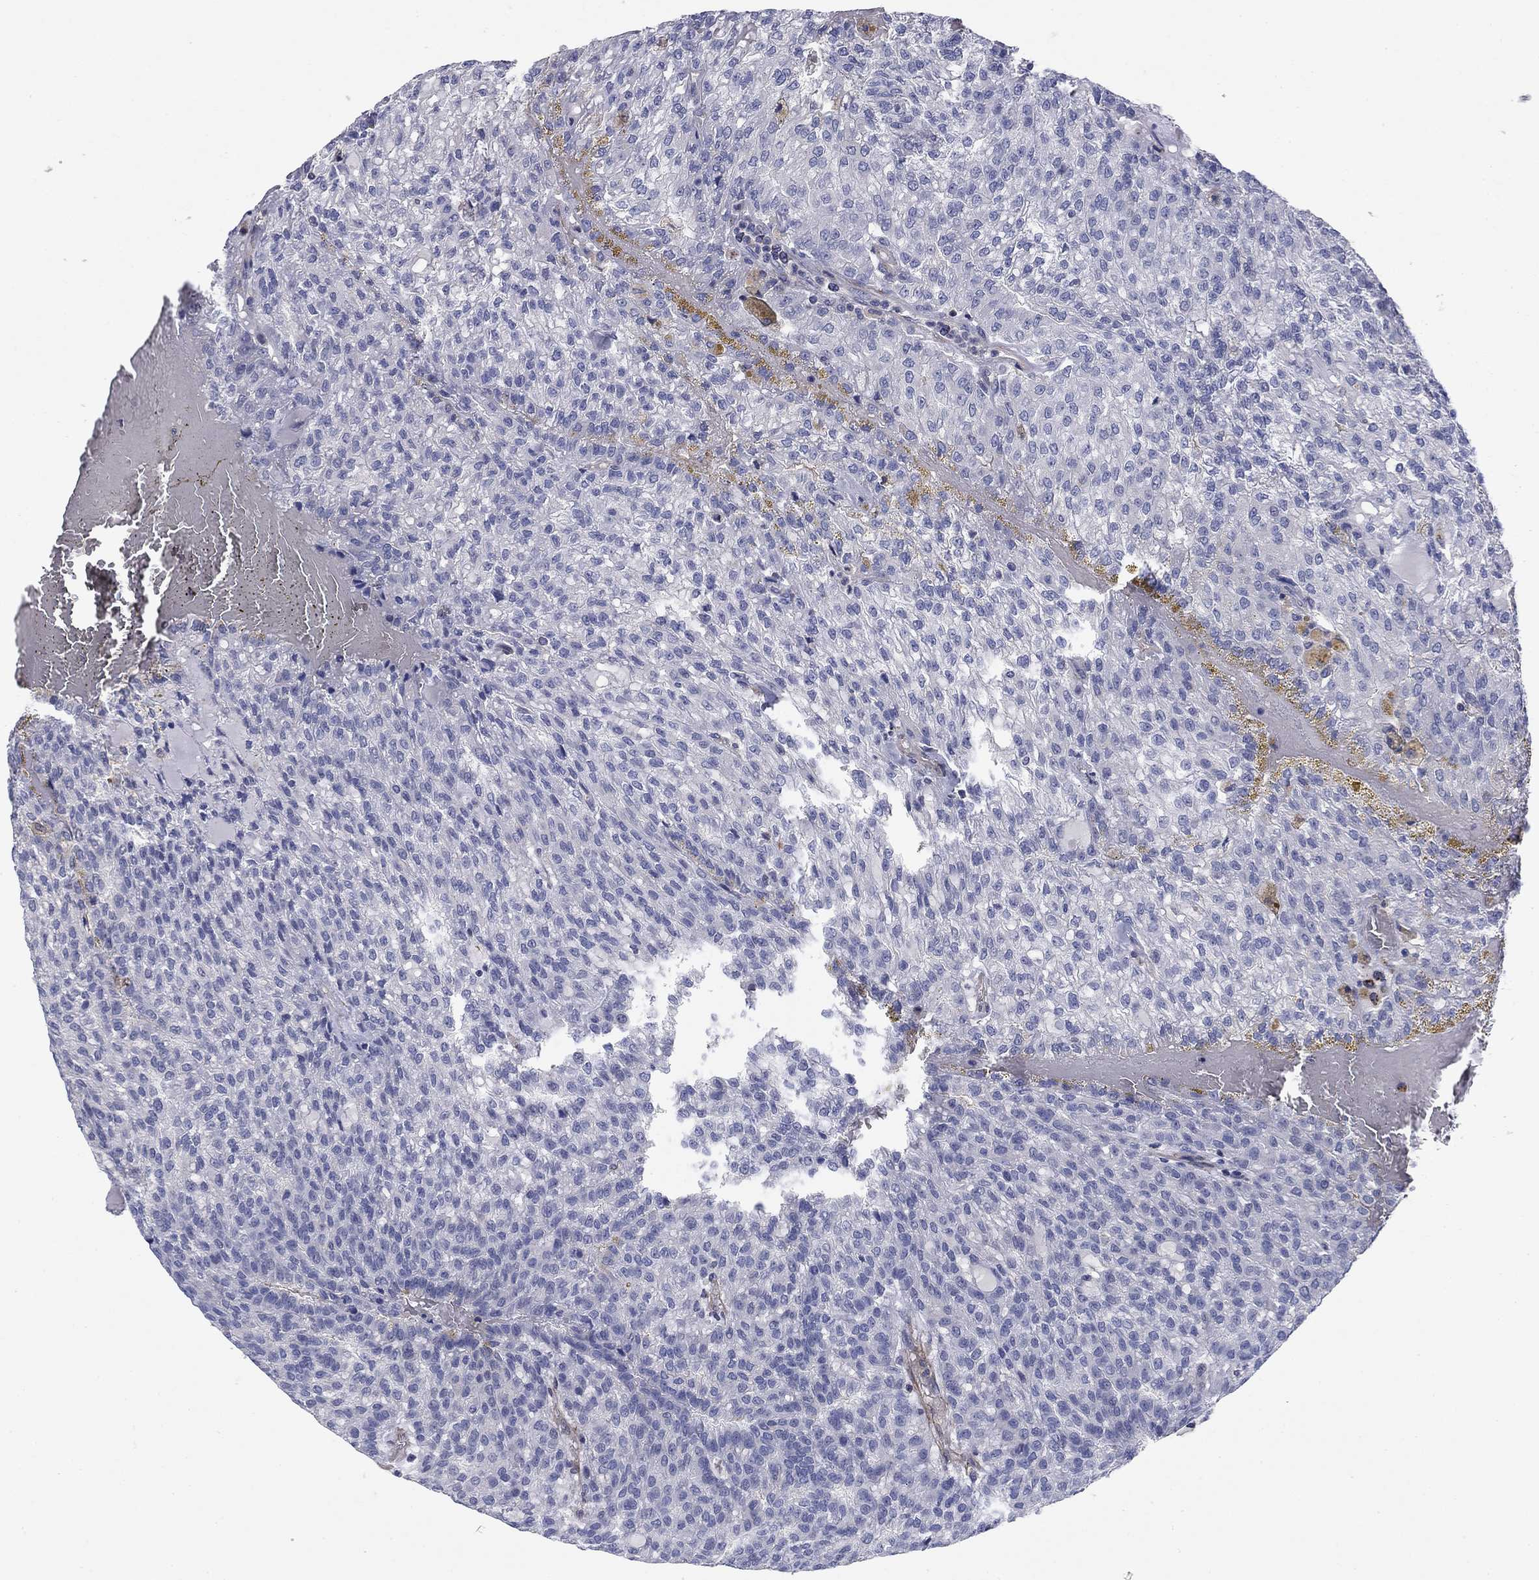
{"staining": {"intensity": "negative", "quantity": "none", "location": "none"}, "tissue": "renal cancer", "cell_type": "Tumor cells", "image_type": "cancer", "snomed": [{"axis": "morphology", "description": "Adenocarcinoma, NOS"}, {"axis": "topography", "description": "Kidney"}], "caption": "The histopathology image exhibits no staining of tumor cells in adenocarcinoma (renal).", "gene": "PSD4", "patient": {"sex": "male", "age": 63}}